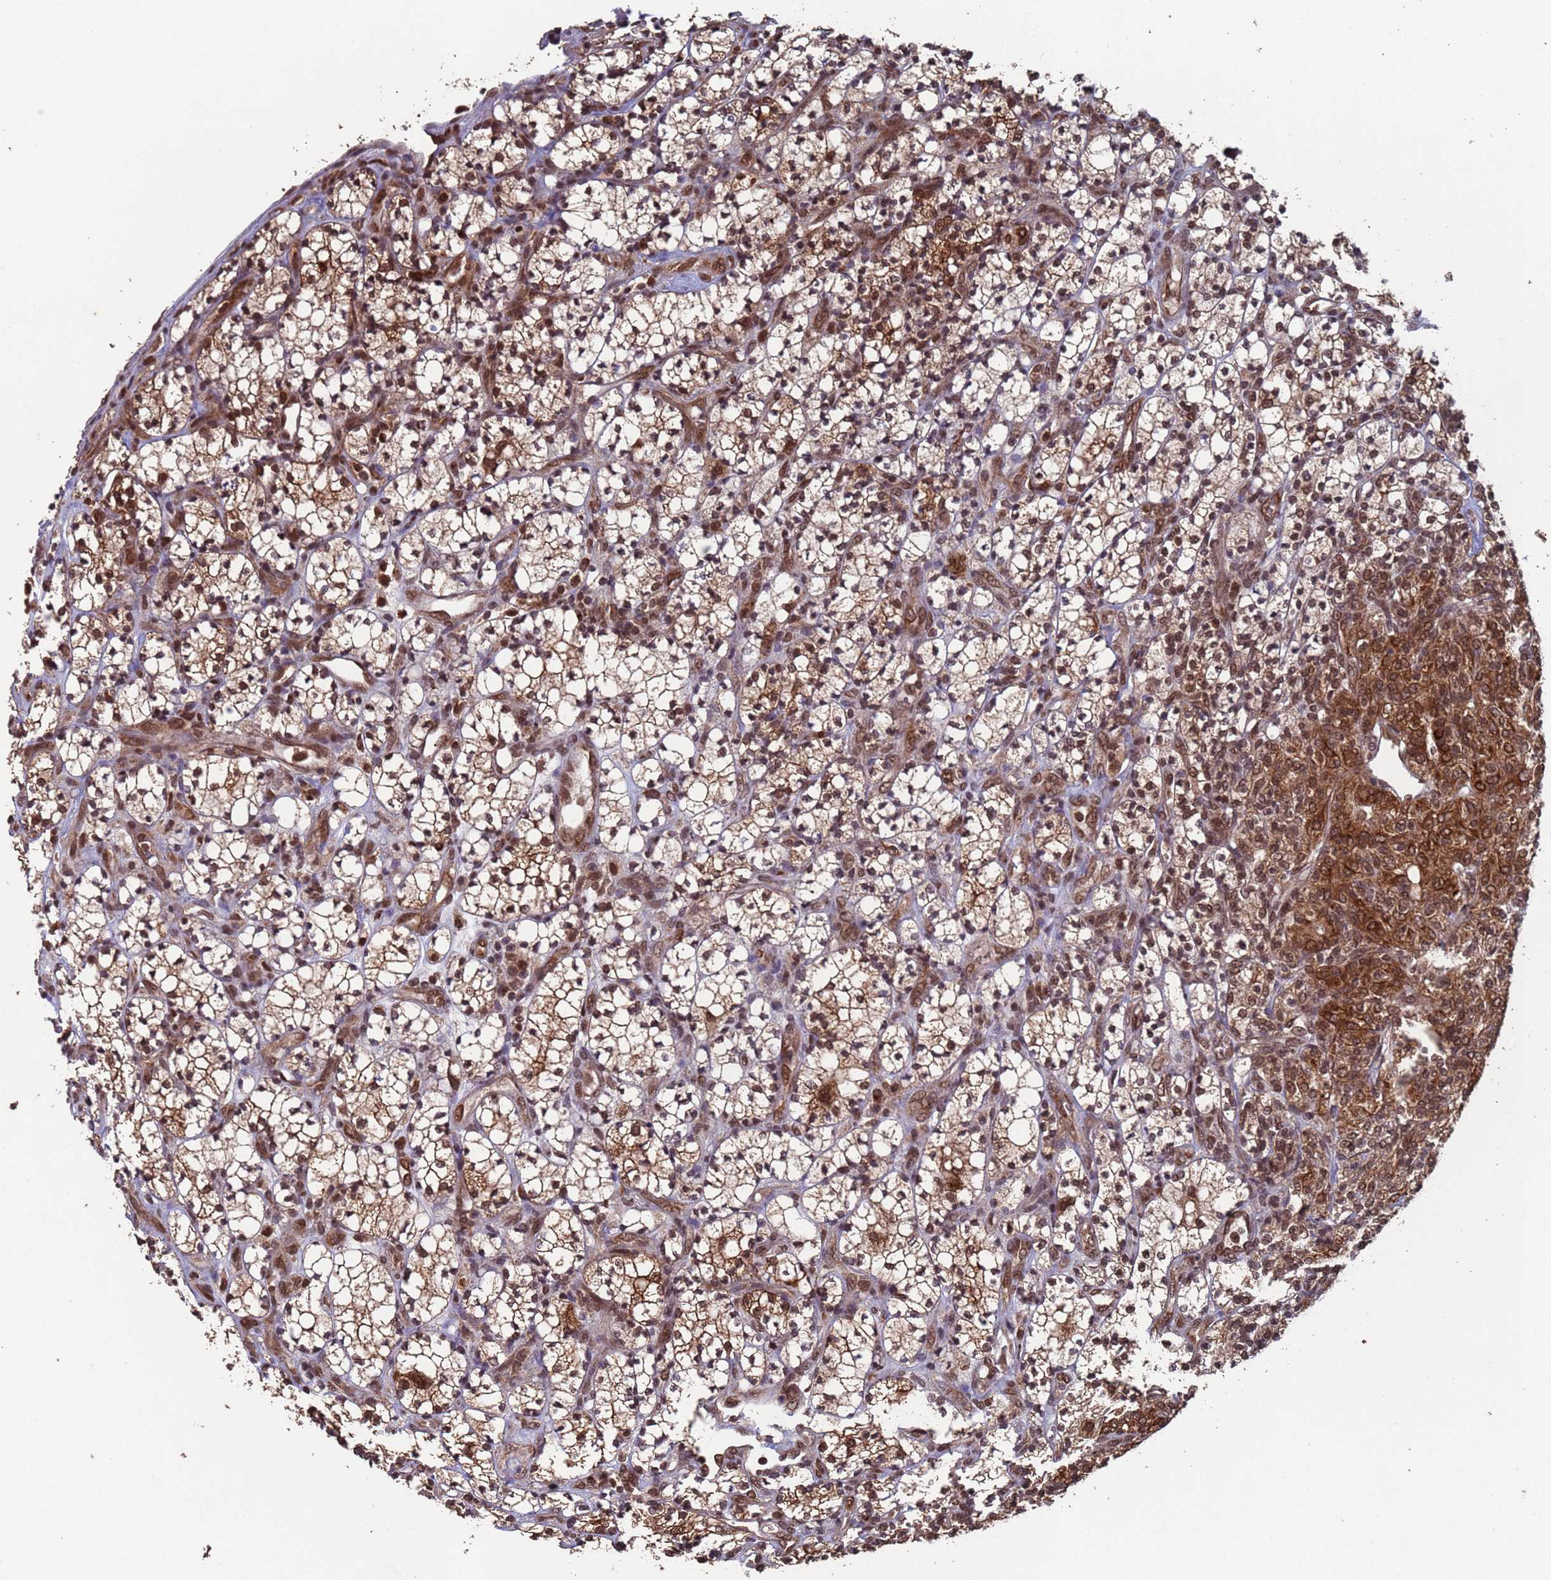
{"staining": {"intensity": "moderate", "quantity": ">75%", "location": "cytoplasmic/membranous,nuclear"}, "tissue": "renal cancer", "cell_type": "Tumor cells", "image_type": "cancer", "snomed": [{"axis": "morphology", "description": "Adenocarcinoma, NOS"}, {"axis": "topography", "description": "Kidney"}], "caption": "High-power microscopy captured an immunohistochemistry photomicrograph of renal cancer, revealing moderate cytoplasmic/membranous and nuclear positivity in approximately >75% of tumor cells. (DAB IHC, brown staining for protein, blue staining for nuclei).", "gene": "FUBP3", "patient": {"sex": "male", "age": 77}}